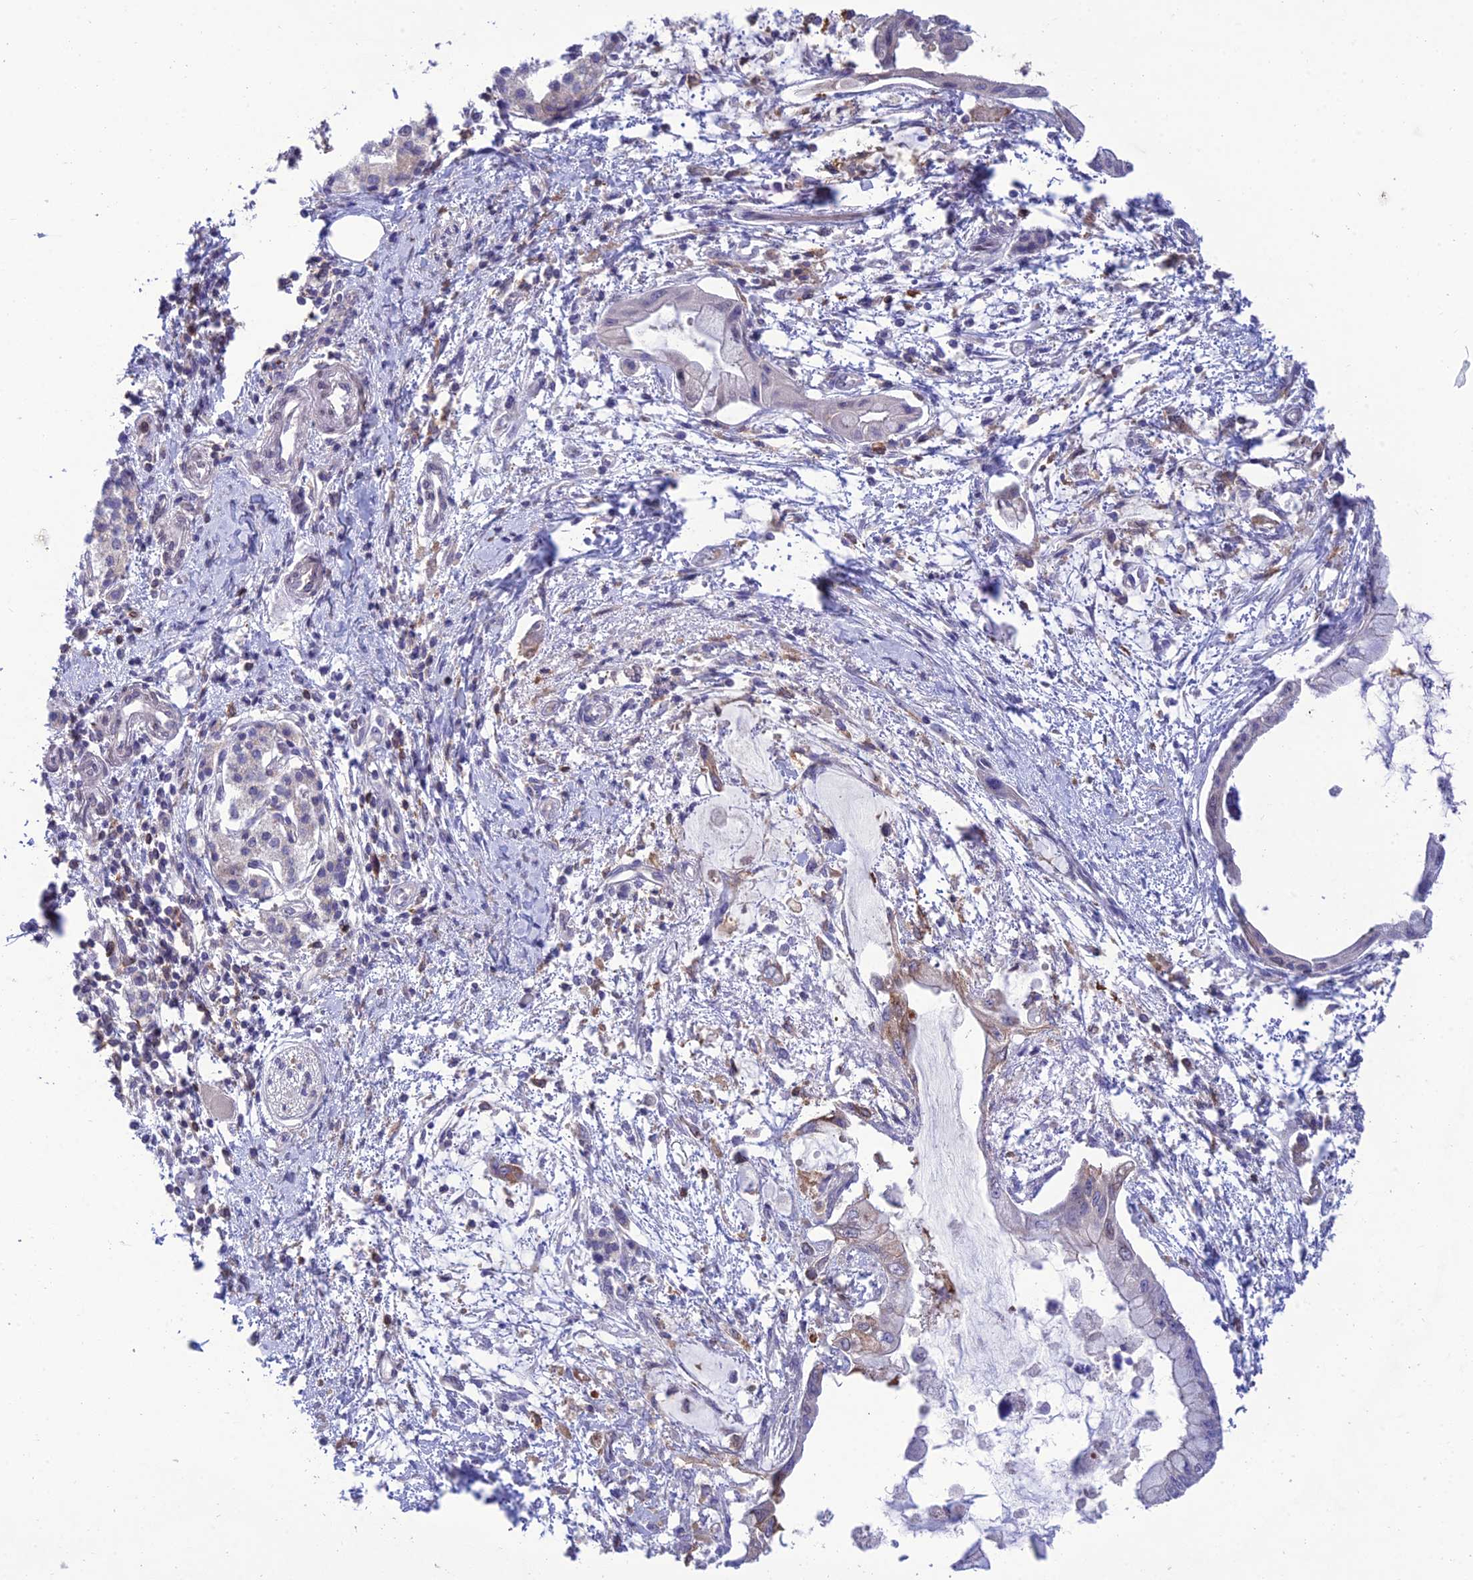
{"staining": {"intensity": "negative", "quantity": "none", "location": "none"}, "tissue": "pancreatic cancer", "cell_type": "Tumor cells", "image_type": "cancer", "snomed": [{"axis": "morphology", "description": "Adenocarcinoma, NOS"}, {"axis": "topography", "description": "Pancreas"}], "caption": "Pancreatic cancer was stained to show a protein in brown. There is no significant staining in tumor cells. Brightfield microscopy of IHC stained with DAB (3,3'-diaminobenzidine) (brown) and hematoxylin (blue), captured at high magnification.", "gene": "FAM76A", "patient": {"sex": "male", "age": 48}}